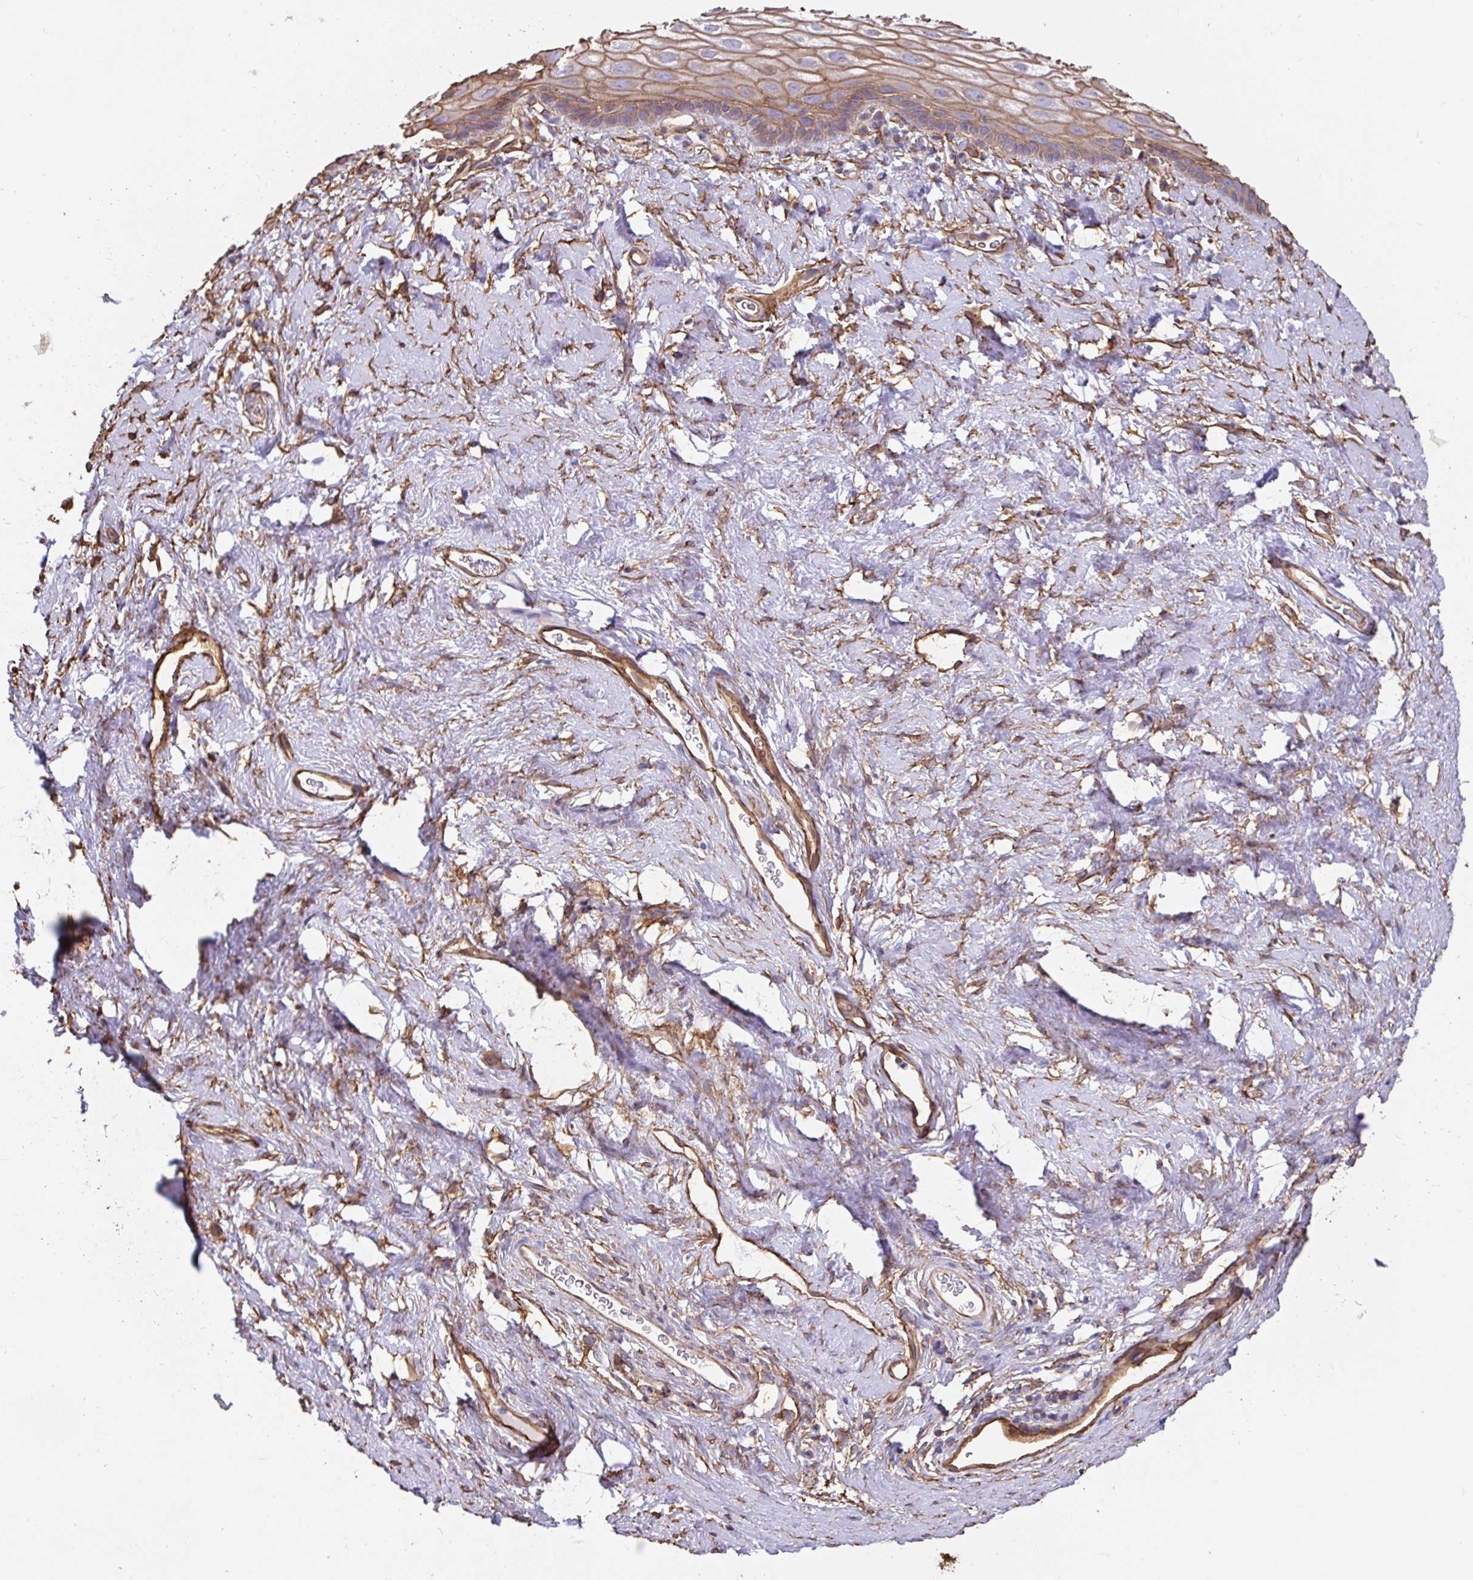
{"staining": {"intensity": "moderate", "quantity": ">75%", "location": "cytoplasmic/membranous"}, "tissue": "vagina", "cell_type": "Squamous epithelial cells", "image_type": "normal", "snomed": [{"axis": "morphology", "description": "Normal tissue, NOS"}, {"axis": "morphology", "description": "Adenocarcinoma, NOS"}, {"axis": "topography", "description": "Rectum"}, {"axis": "topography", "description": "Vagina"}, {"axis": "topography", "description": "Peripheral nerve tissue"}], "caption": "A medium amount of moderate cytoplasmic/membranous staining is identified in about >75% of squamous epithelial cells in benign vagina.", "gene": "ANXA2", "patient": {"sex": "female", "age": 71}}